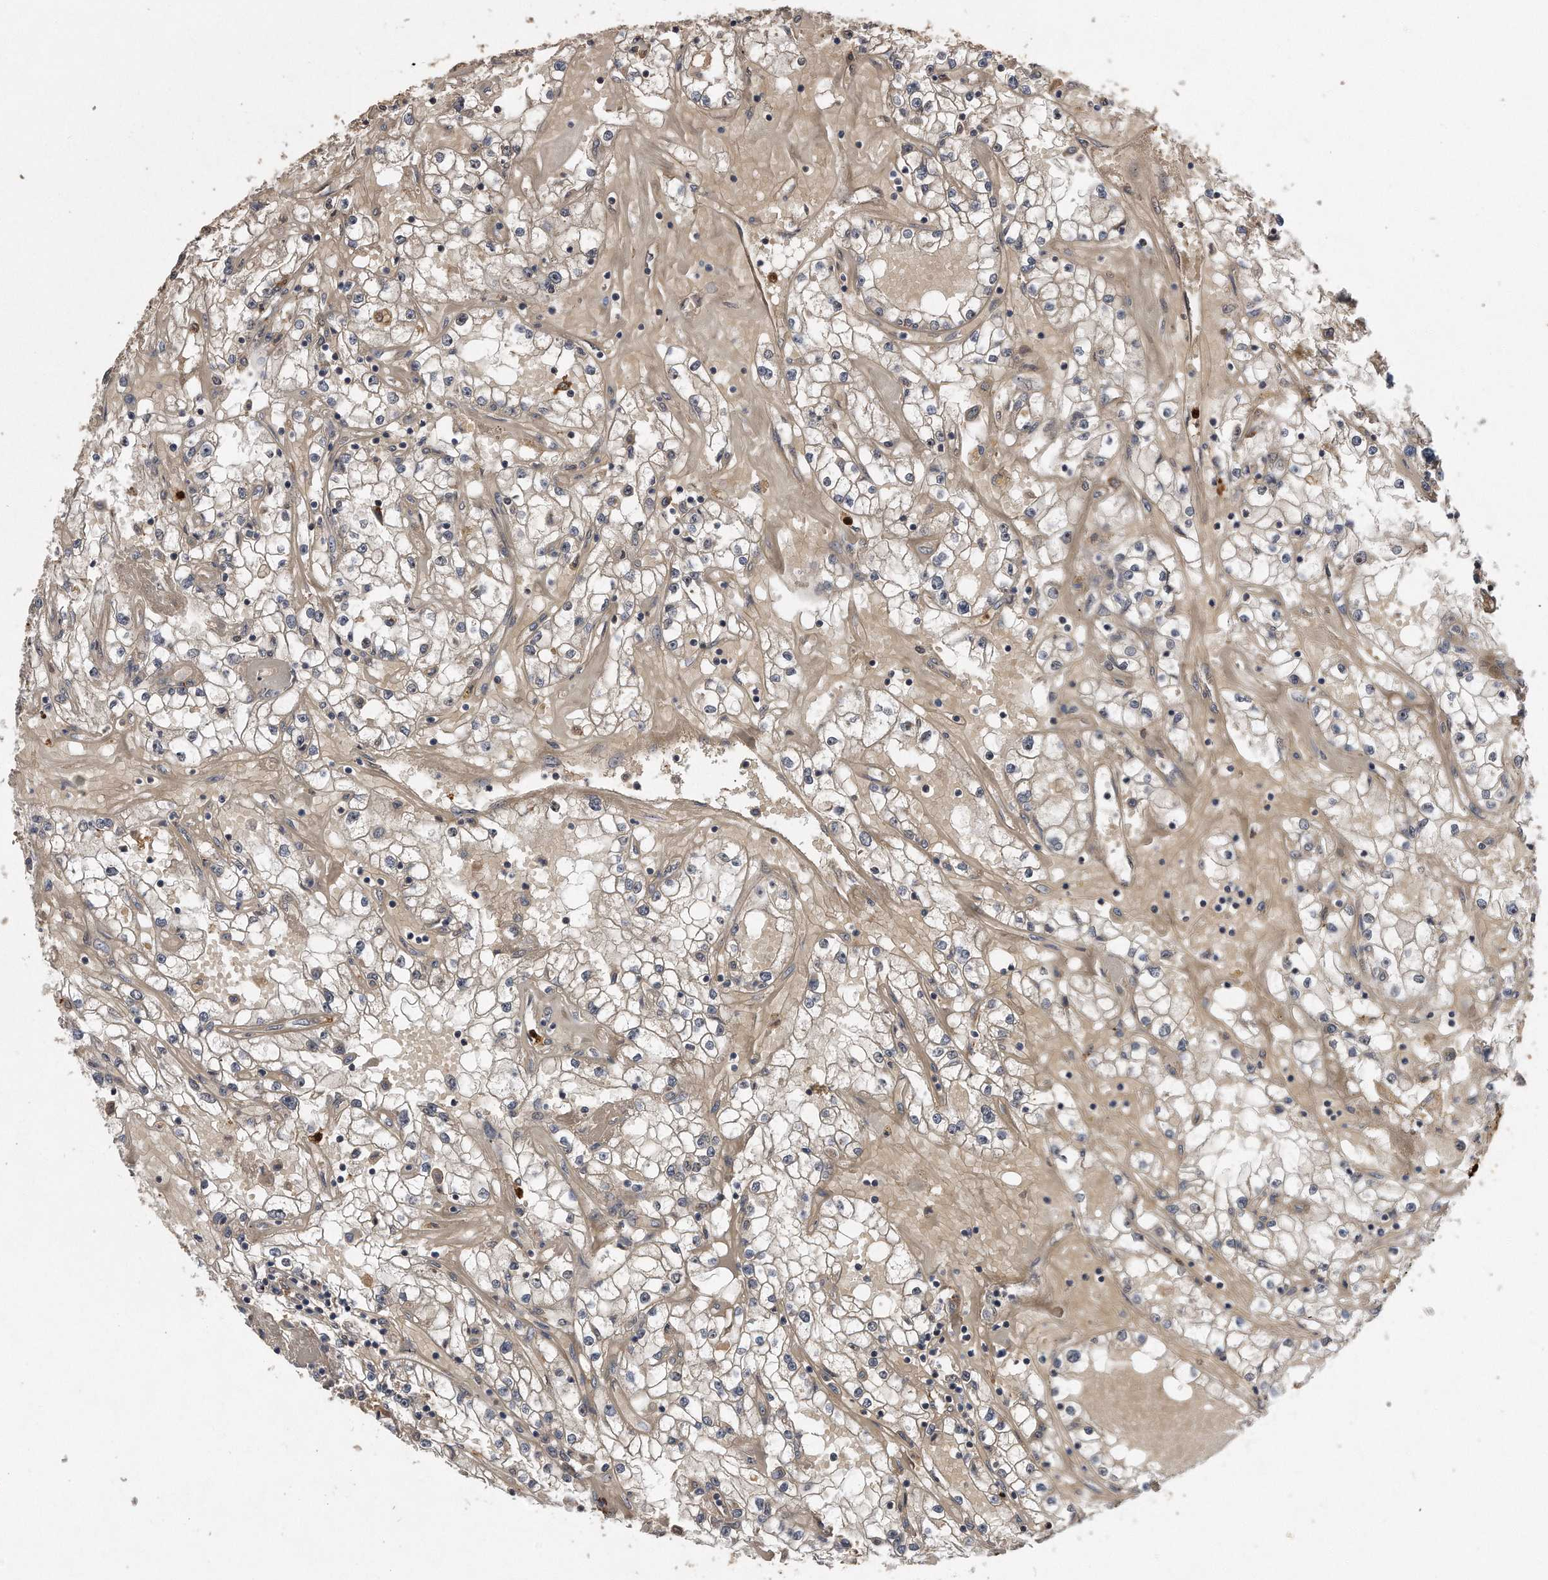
{"staining": {"intensity": "weak", "quantity": "<25%", "location": "cytoplasmic/membranous"}, "tissue": "renal cancer", "cell_type": "Tumor cells", "image_type": "cancer", "snomed": [{"axis": "morphology", "description": "Adenocarcinoma, NOS"}, {"axis": "topography", "description": "Kidney"}], "caption": "This histopathology image is of renal adenocarcinoma stained with IHC to label a protein in brown with the nuclei are counter-stained blue. There is no expression in tumor cells. The staining is performed using DAB (3,3'-diaminobenzidine) brown chromogen with nuclei counter-stained in using hematoxylin.", "gene": "PELO", "patient": {"sex": "male", "age": 56}}